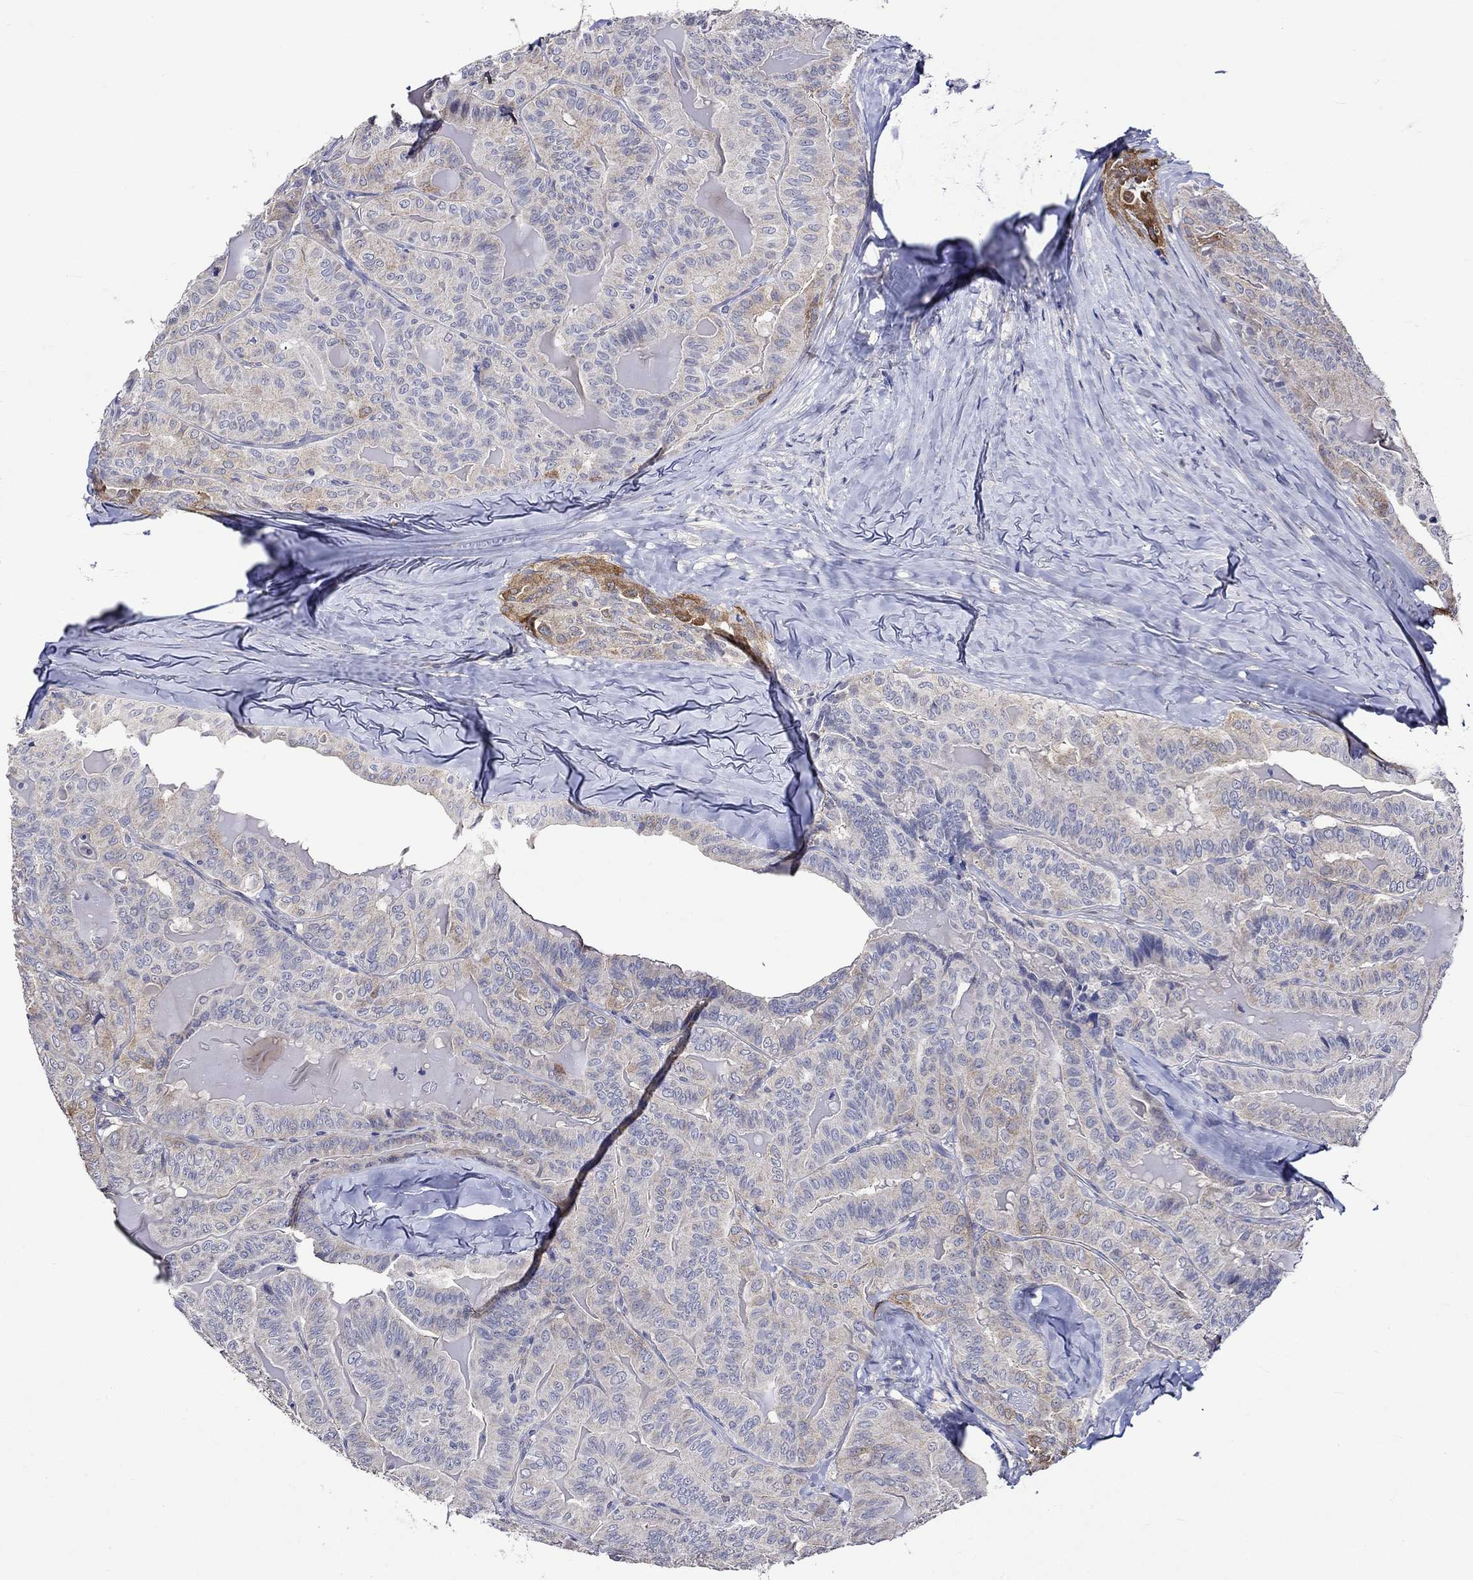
{"staining": {"intensity": "moderate", "quantity": "<25%", "location": "cytoplasmic/membranous"}, "tissue": "thyroid cancer", "cell_type": "Tumor cells", "image_type": "cancer", "snomed": [{"axis": "morphology", "description": "Papillary adenocarcinoma, NOS"}, {"axis": "topography", "description": "Thyroid gland"}], "caption": "Immunohistochemistry (IHC) (DAB) staining of human thyroid cancer reveals moderate cytoplasmic/membranous protein positivity in about <25% of tumor cells.", "gene": "CRYAB", "patient": {"sex": "female", "age": 68}}